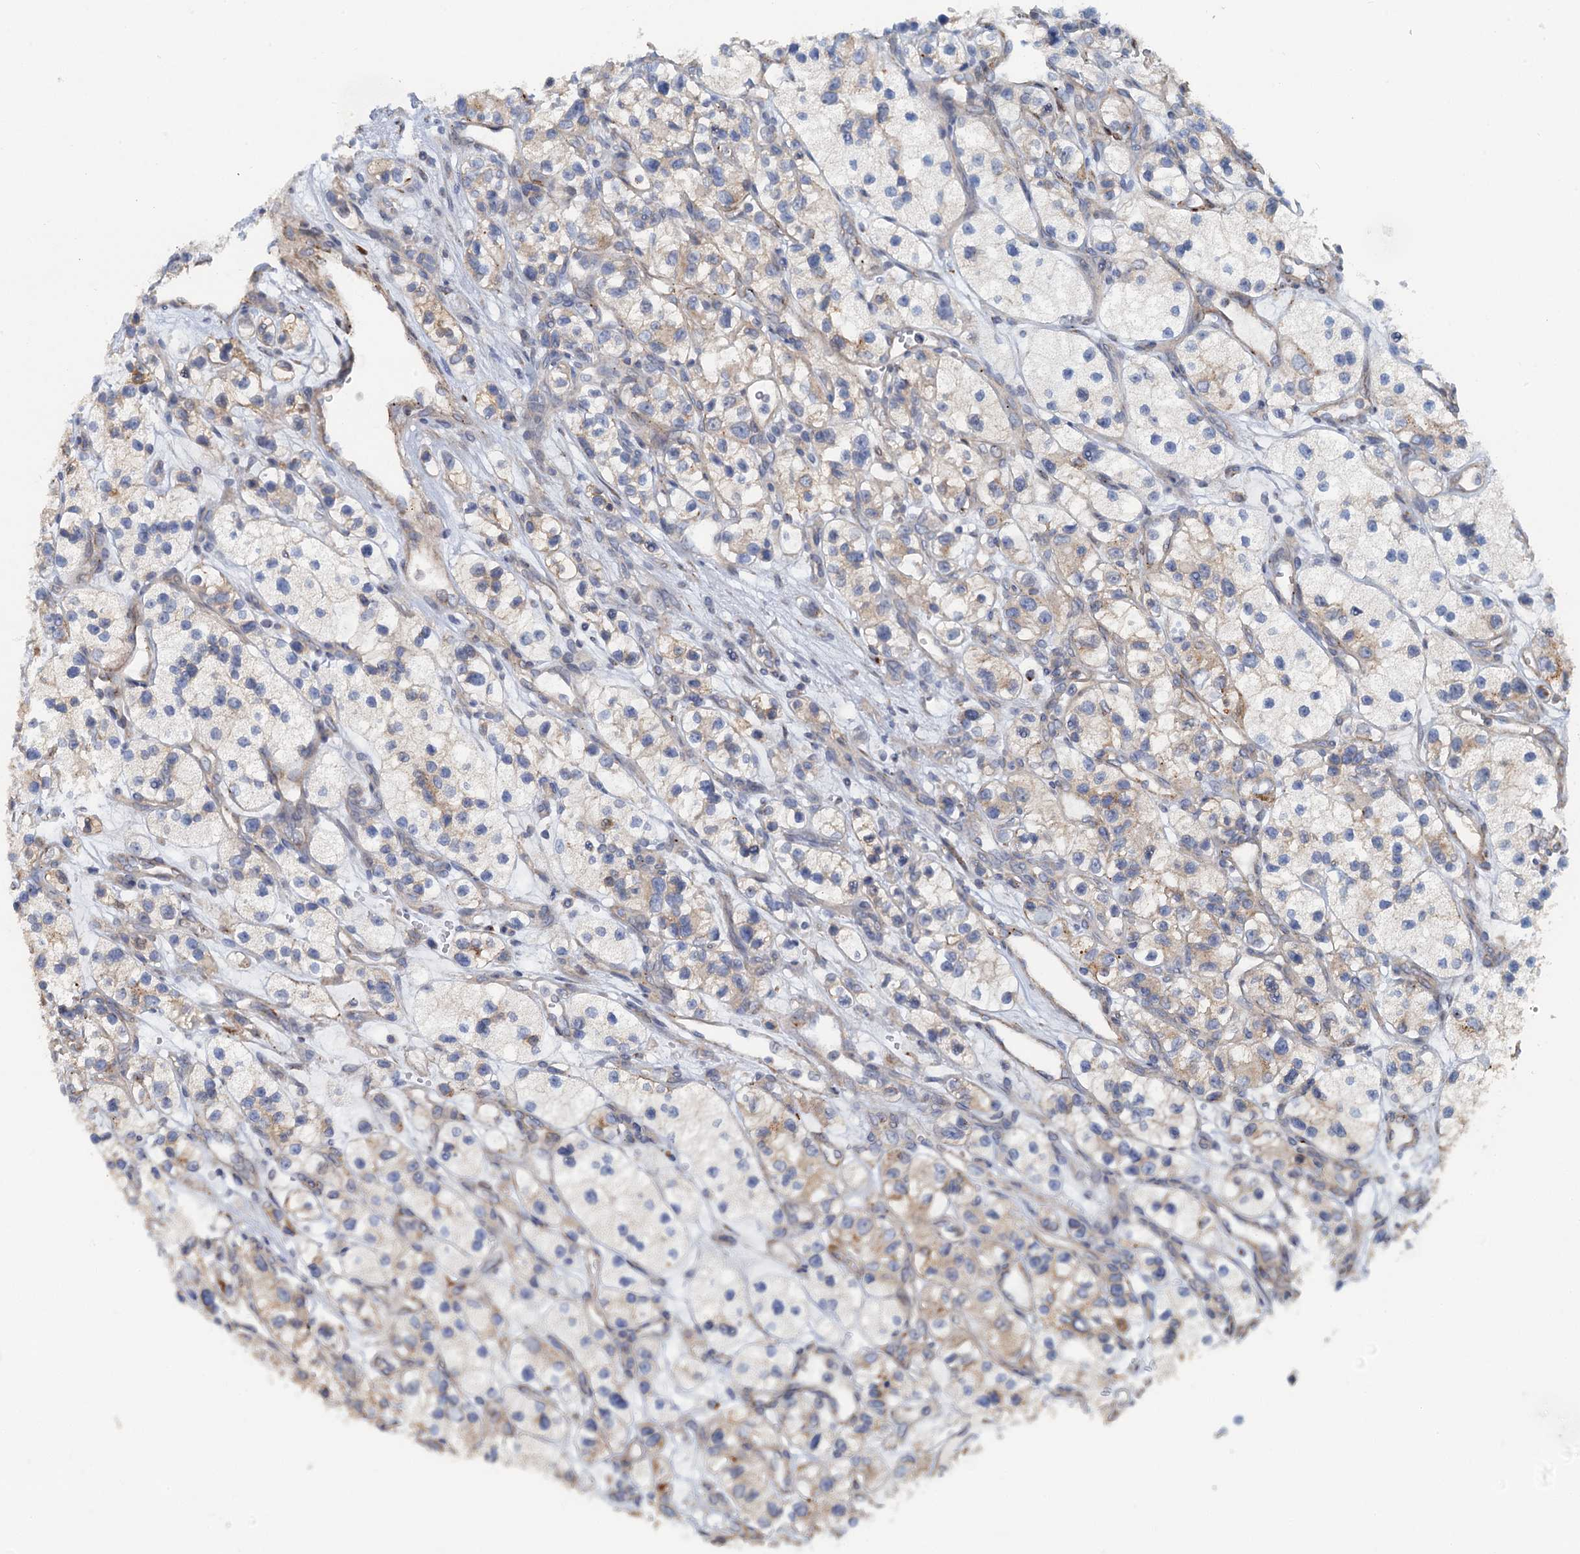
{"staining": {"intensity": "weak", "quantity": "25%-75%", "location": "cytoplasmic/membranous"}, "tissue": "renal cancer", "cell_type": "Tumor cells", "image_type": "cancer", "snomed": [{"axis": "morphology", "description": "Adenocarcinoma, NOS"}, {"axis": "topography", "description": "Kidney"}], "caption": "A brown stain labels weak cytoplasmic/membranous expression of a protein in human renal cancer (adenocarcinoma) tumor cells.", "gene": "POGLUT3", "patient": {"sex": "female", "age": 57}}